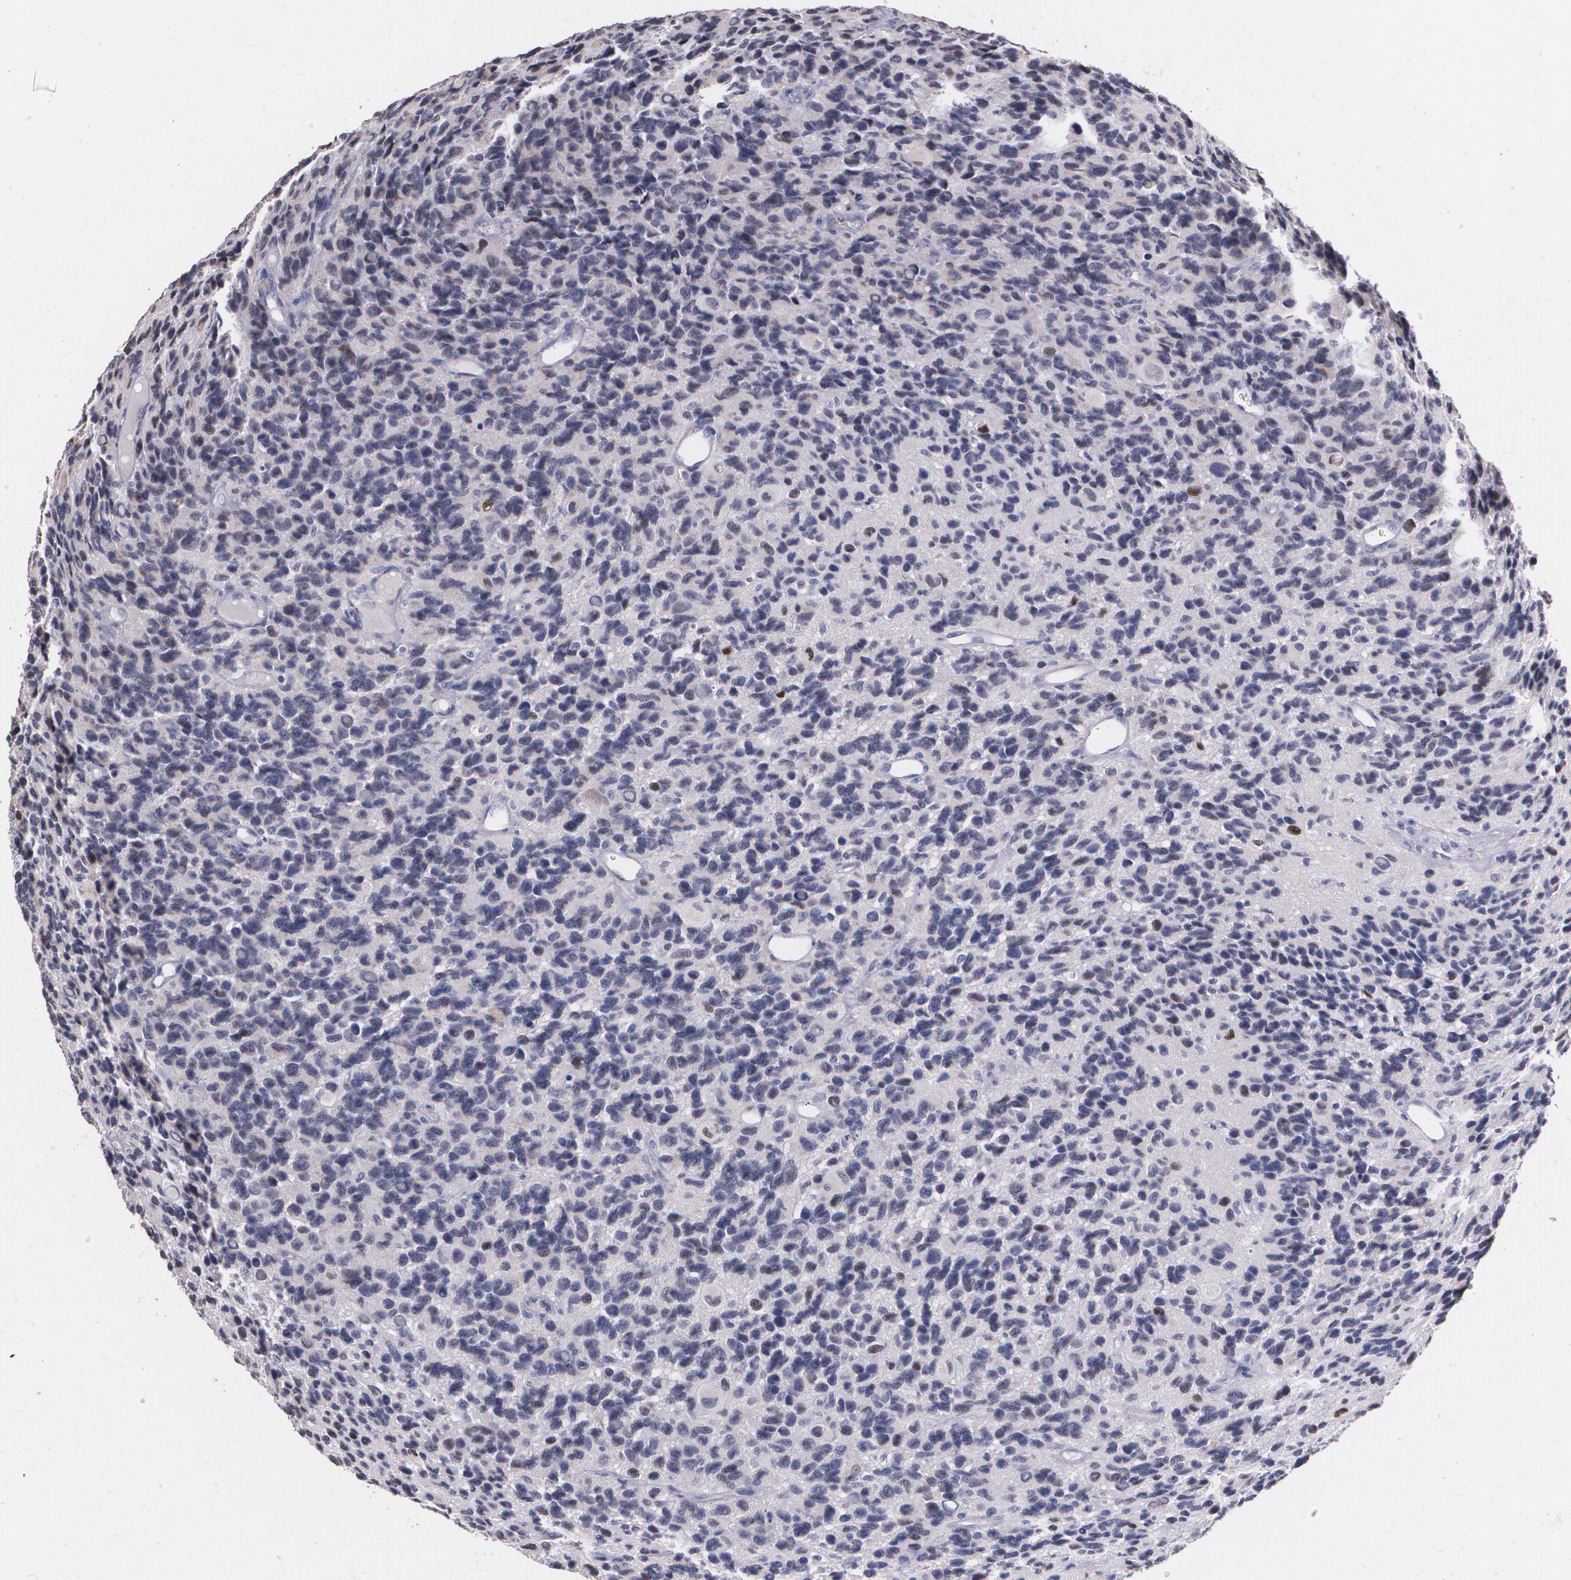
{"staining": {"intensity": "weak", "quantity": "<25%", "location": "cytoplasmic/membranous,nuclear"}, "tissue": "glioma", "cell_type": "Tumor cells", "image_type": "cancer", "snomed": [{"axis": "morphology", "description": "Glioma, malignant, High grade"}, {"axis": "topography", "description": "Brain"}], "caption": "Tumor cells show no significant protein staining in malignant high-grade glioma.", "gene": "ATF3", "patient": {"sex": "male", "age": 77}}